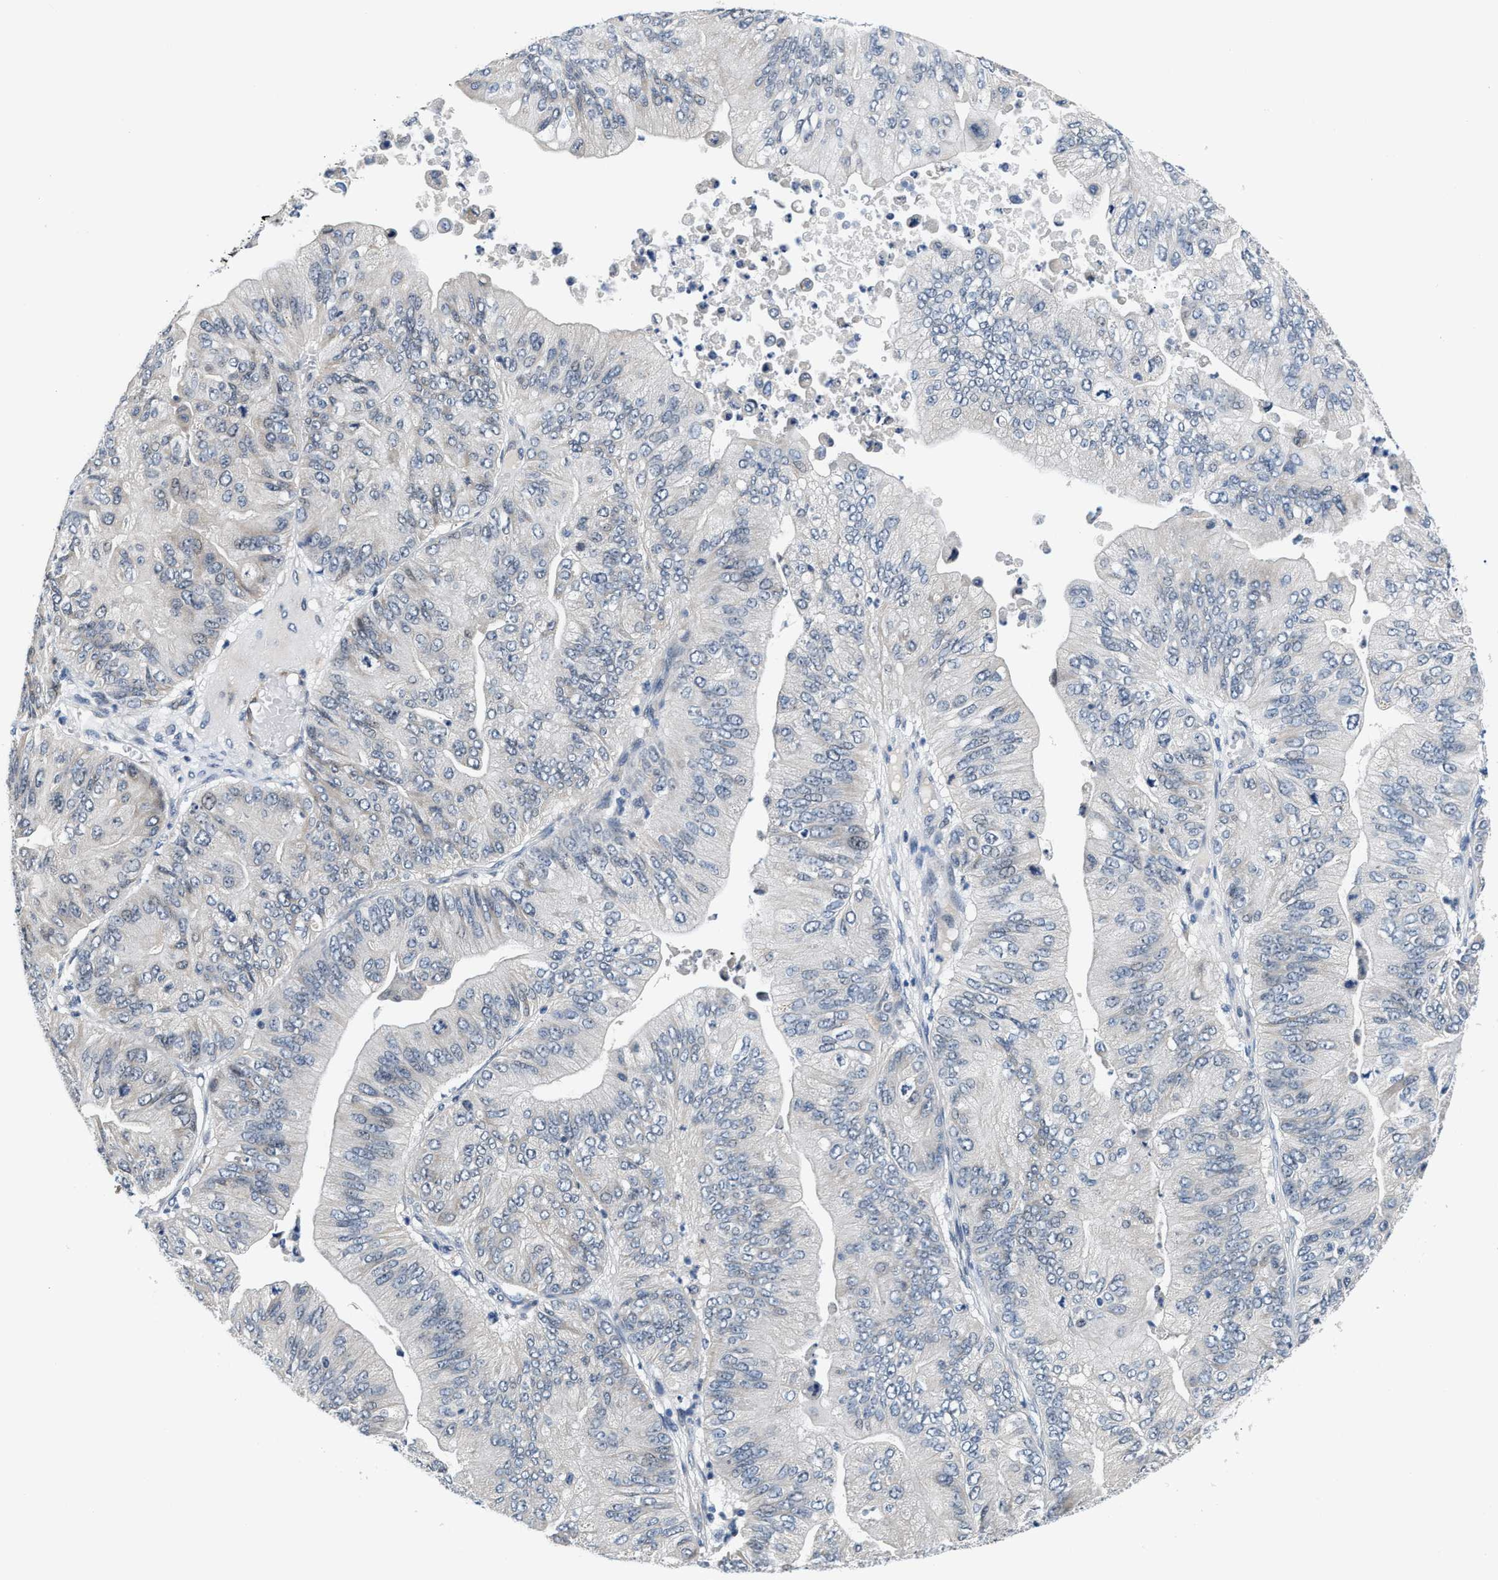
{"staining": {"intensity": "negative", "quantity": "none", "location": "none"}, "tissue": "ovarian cancer", "cell_type": "Tumor cells", "image_type": "cancer", "snomed": [{"axis": "morphology", "description": "Cystadenocarcinoma, mucinous, NOS"}, {"axis": "topography", "description": "Ovary"}], "caption": "Human ovarian cancer (mucinous cystadenocarcinoma) stained for a protein using IHC displays no positivity in tumor cells.", "gene": "CLGN", "patient": {"sex": "female", "age": 61}}